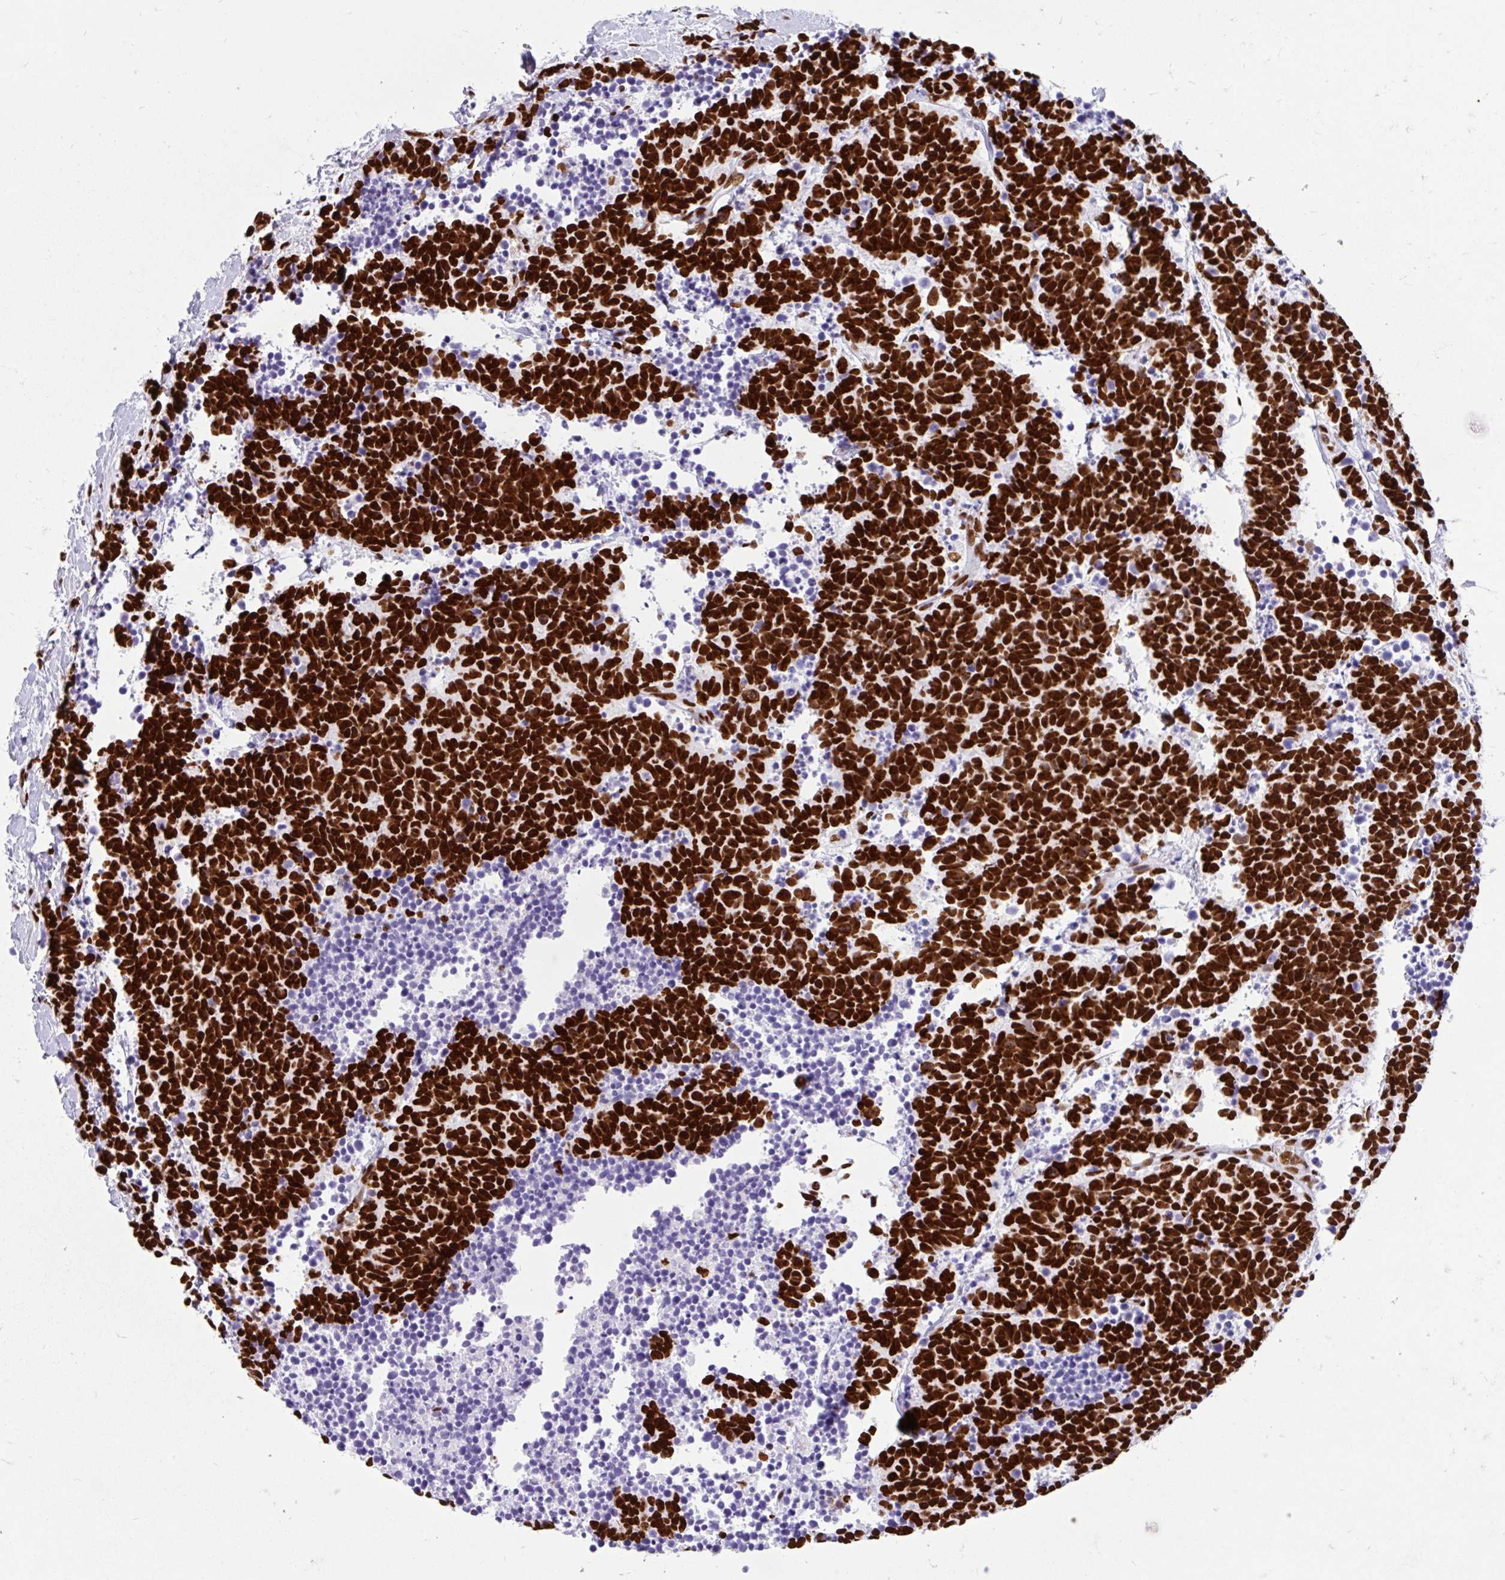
{"staining": {"intensity": "strong", "quantity": ">75%", "location": "nuclear"}, "tissue": "carcinoid", "cell_type": "Tumor cells", "image_type": "cancer", "snomed": [{"axis": "morphology", "description": "Carcinoma, NOS"}, {"axis": "morphology", "description": "Carcinoid, malignant, NOS"}, {"axis": "topography", "description": "Prostate"}], "caption": "Immunohistochemistry image of human carcinoid (malignant) stained for a protein (brown), which displays high levels of strong nuclear positivity in approximately >75% of tumor cells.", "gene": "KHDRBS1", "patient": {"sex": "male", "age": 57}}